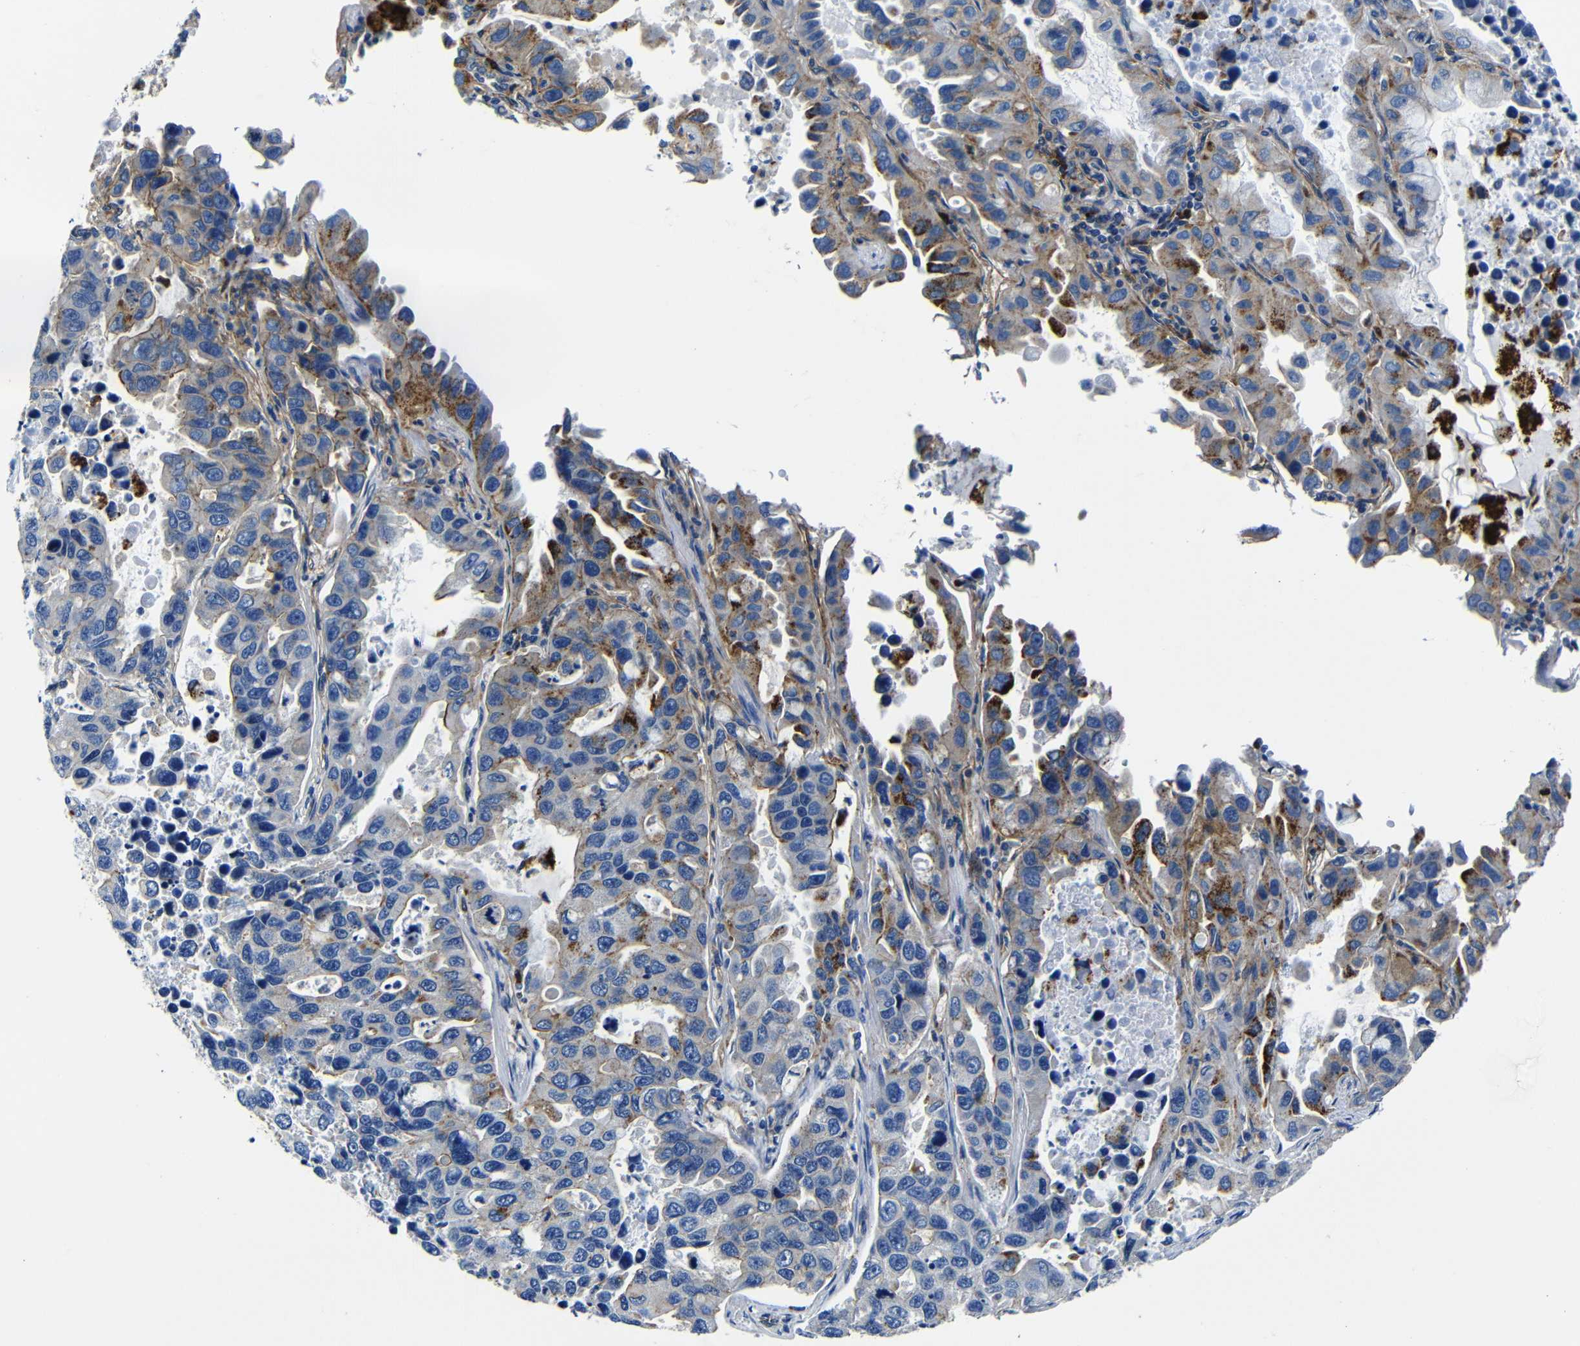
{"staining": {"intensity": "moderate", "quantity": "25%-75%", "location": "cytoplasmic/membranous"}, "tissue": "lung cancer", "cell_type": "Tumor cells", "image_type": "cancer", "snomed": [{"axis": "morphology", "description": "Adenocarcinoma, NOS"}, {"axis": "topography", "description": "Lung"}], "caption": "Immunohistochemical staining of human lung adenocarcinoma demonstrates moderate cytoplasmic/membranous protein positivity in approximately 25%-75% of tumor cells.", "gene": "GIMAP2", "patient": {"sex": "male", "age": 64}}